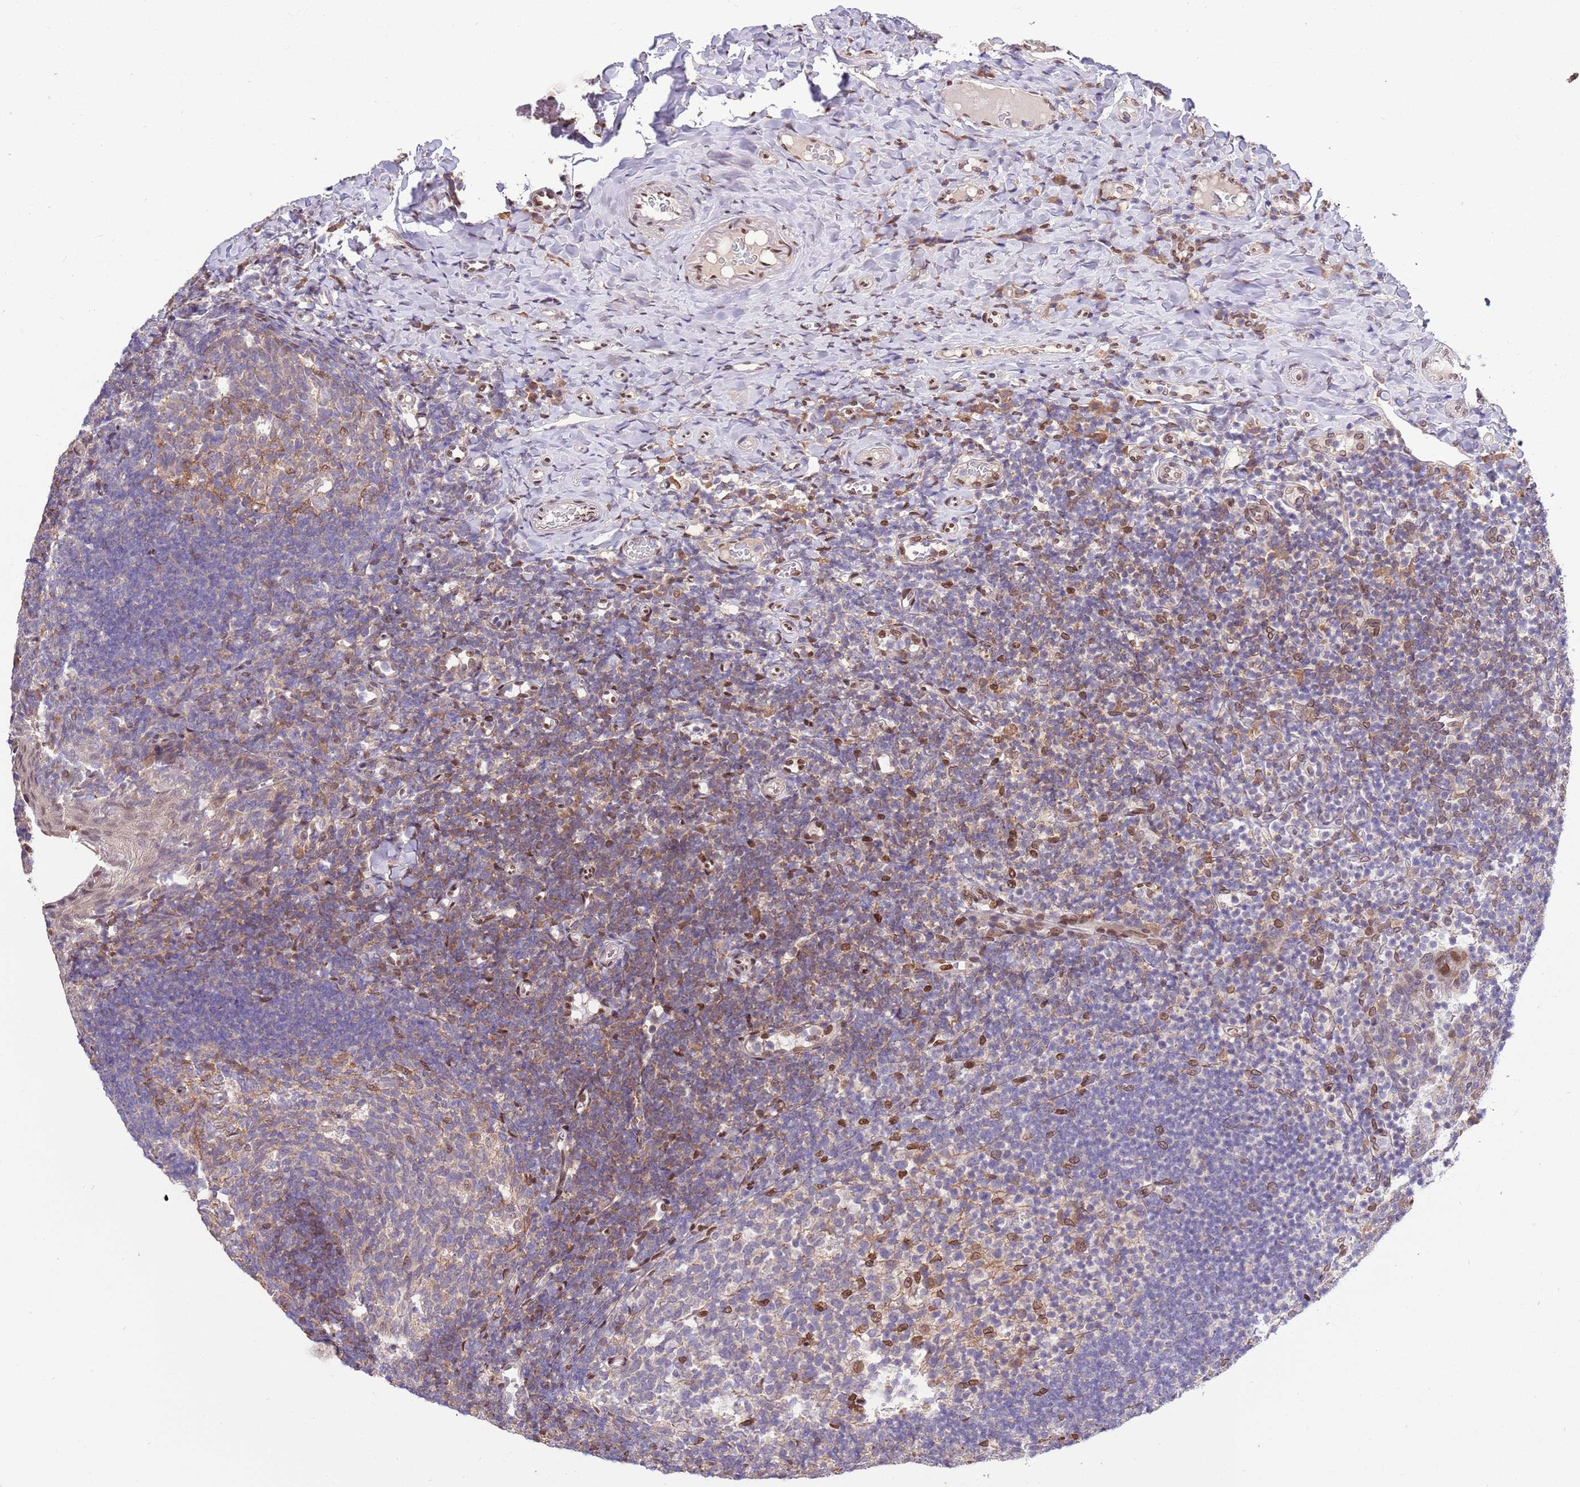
{"staining": {"intensity": "moderate", "quantity": "<25%", "location": "nuclear"}, "tissue": "tonsil", "cell_type": "Germinal center cells", "image_type": "normal", "snomed": [{"axis": "morphology", "description": "Normal tissue, NOS"}, {"axis": "topography", "description": "Tonsil"}], "caption": "Approximately <25% of germinal center cells in normal human tonsil demonstrate moderate nuclear protein expression as visualized by brown immunohistochemical staining.", "gene": "ZNF665", "patient": {"sex": "female", "age": 10}}